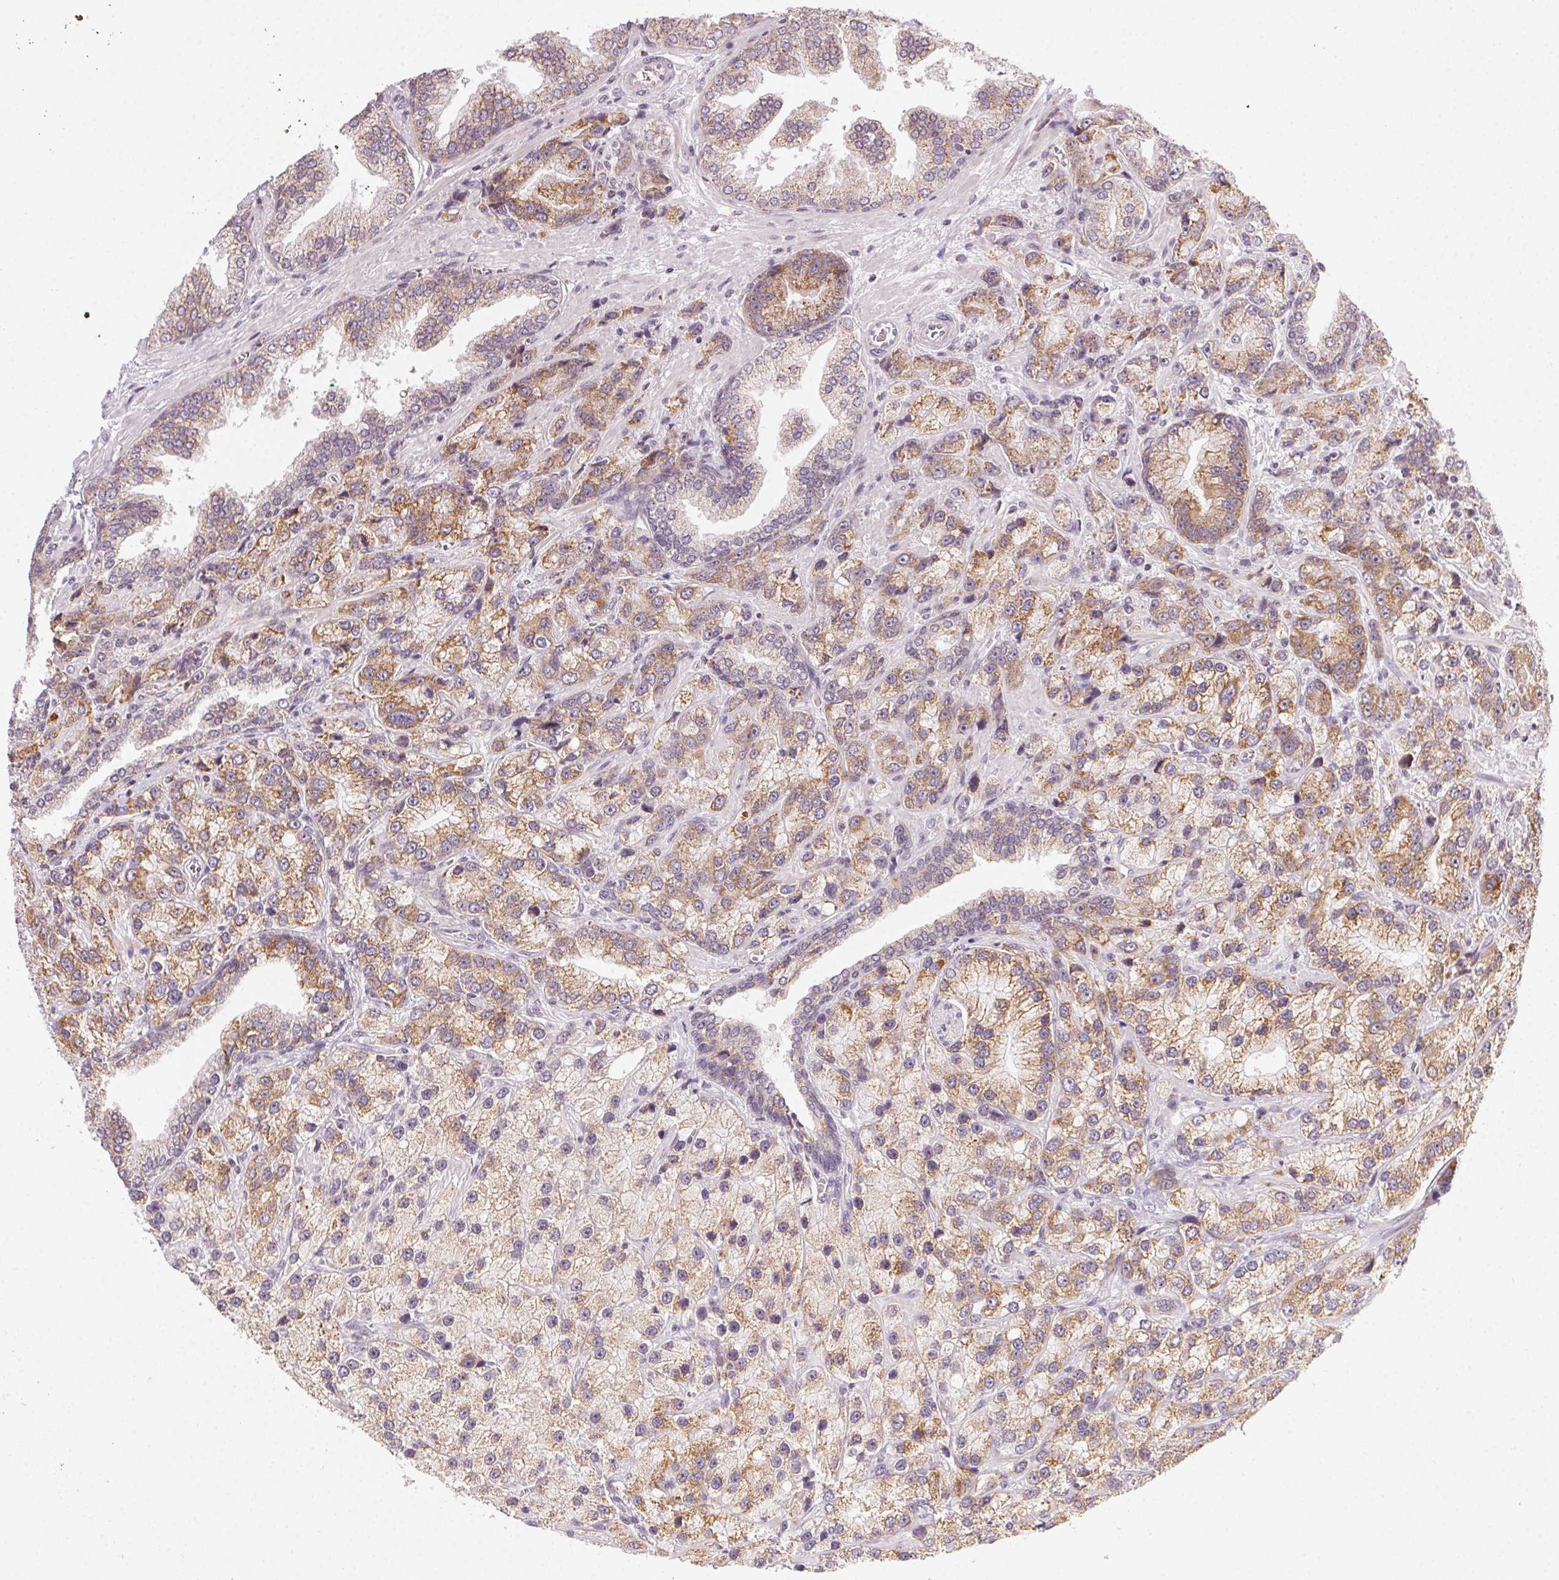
{"staining": {"intensity": "moderate", "quantity": ">75%", "location": "cytoplasmic/membranous"}, "tissue": "prostate cancer", "cell_type": "Tumor cells", "image_type": "cancer", "snomed": [{"axis": "morphology", "description": "Adenocarcinoma, NOS"}, {"axis": "topography", "description": "Prostate"}], "caption": "An immunohistochemistry photomicrograph of neoplastic tissue is shown. Protein staining in brown shows moderate cytoplasmic/membranous positivity in prostate adenocarcinoma within tumor cells.", "gene": "NCOA4", "patient": {"sex": "male", "age": 63}}